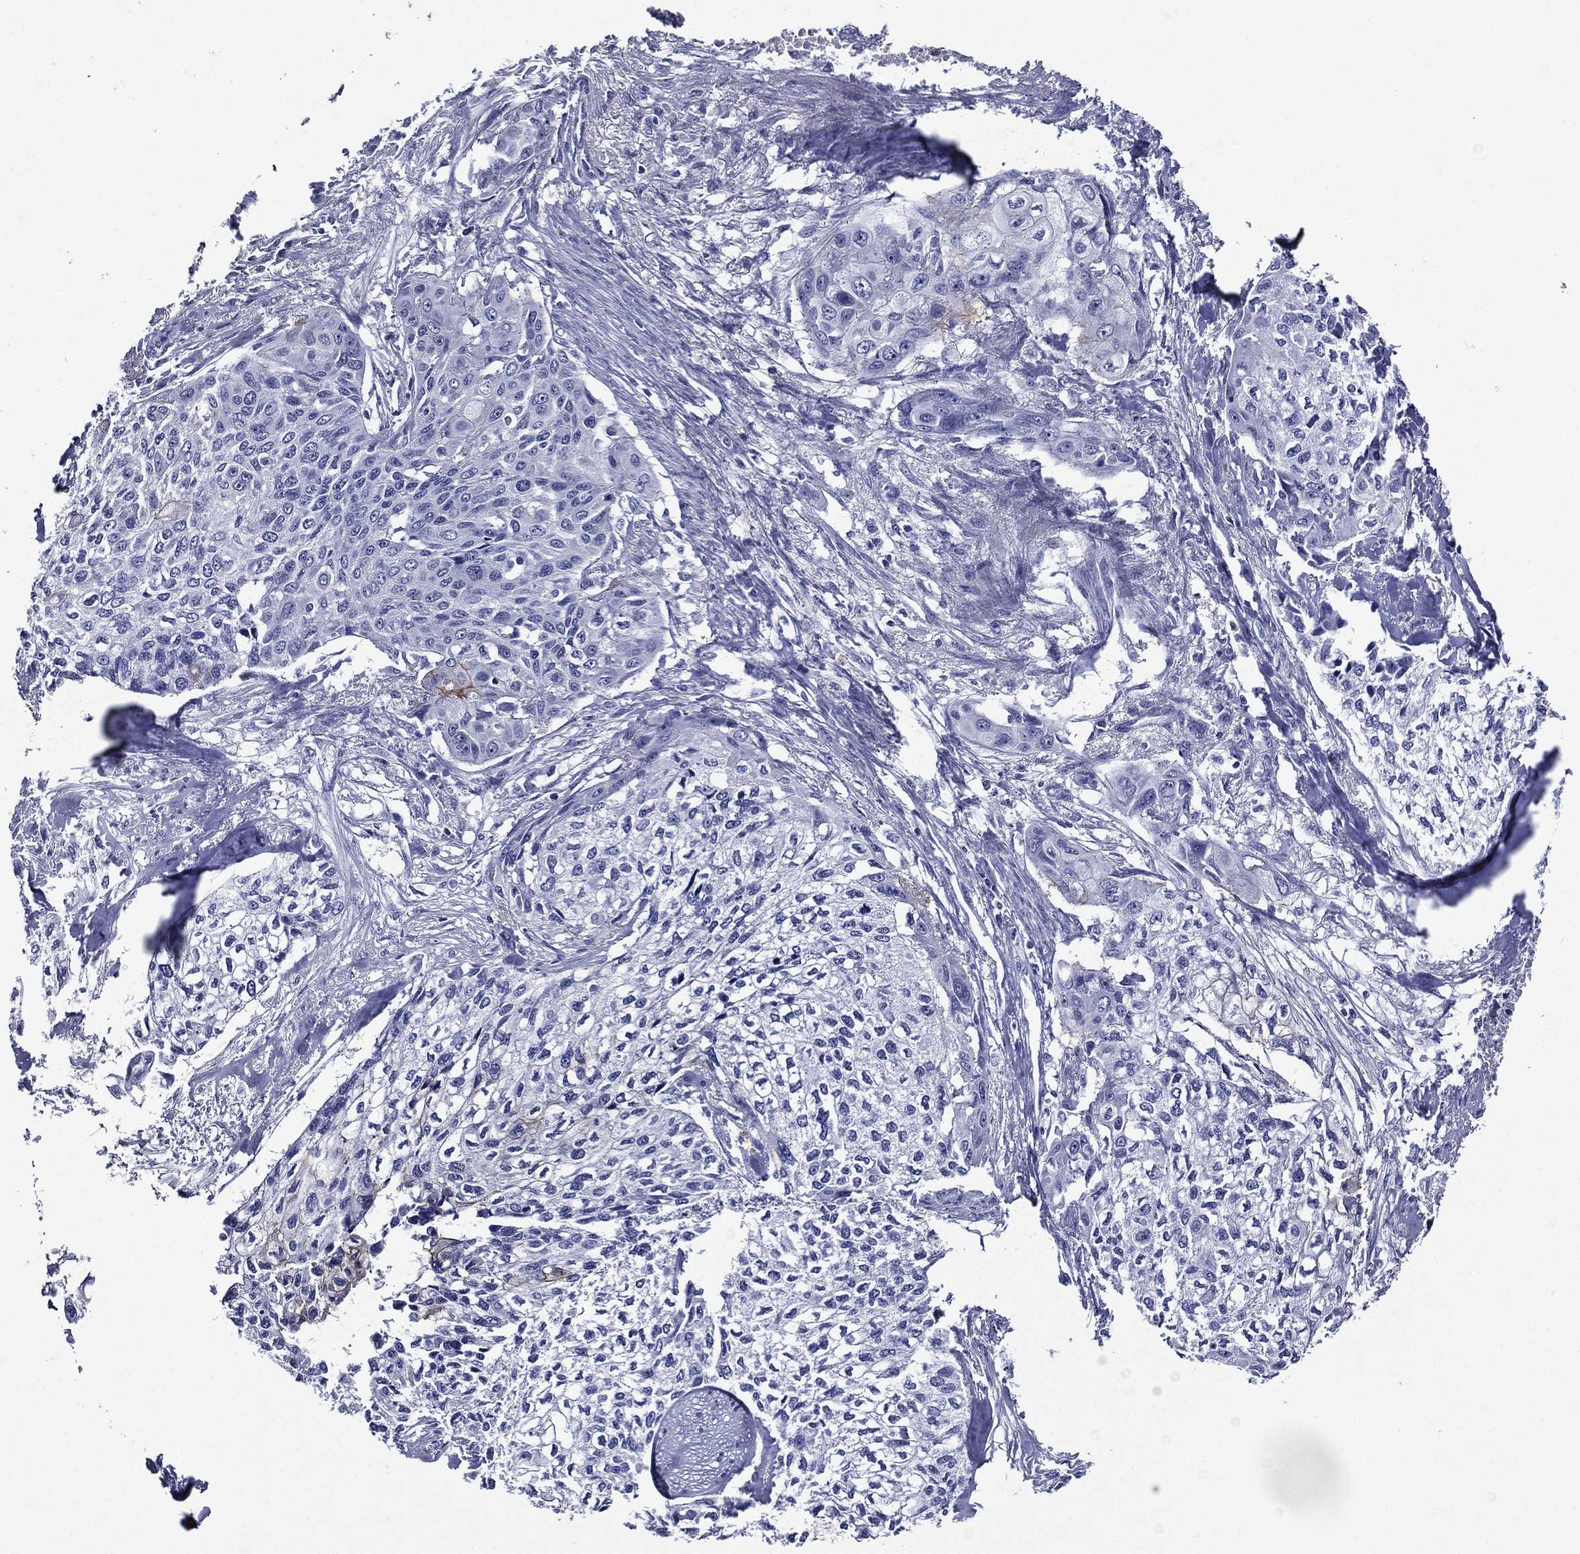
{"staining": {"intensity": "negative", "quantity": "none", "location": "none"}, "tissue": "cervical cancer", "cell_type": "Tumor cells", "image_type": "cancer", "snomed": [{"axis": "morphology", "description": "Squamous cell carcinoma, NOS"}, {"axis": "topography", "description": "Cervix"}], "caption": "A high-resolution photomicrograph shows IHC staining of squamous cell carcinoma (cervical), which reveals no significant expression in tumor cells.", "gene": "TGM1", "patient": {"sex": "female", "age": 58}}